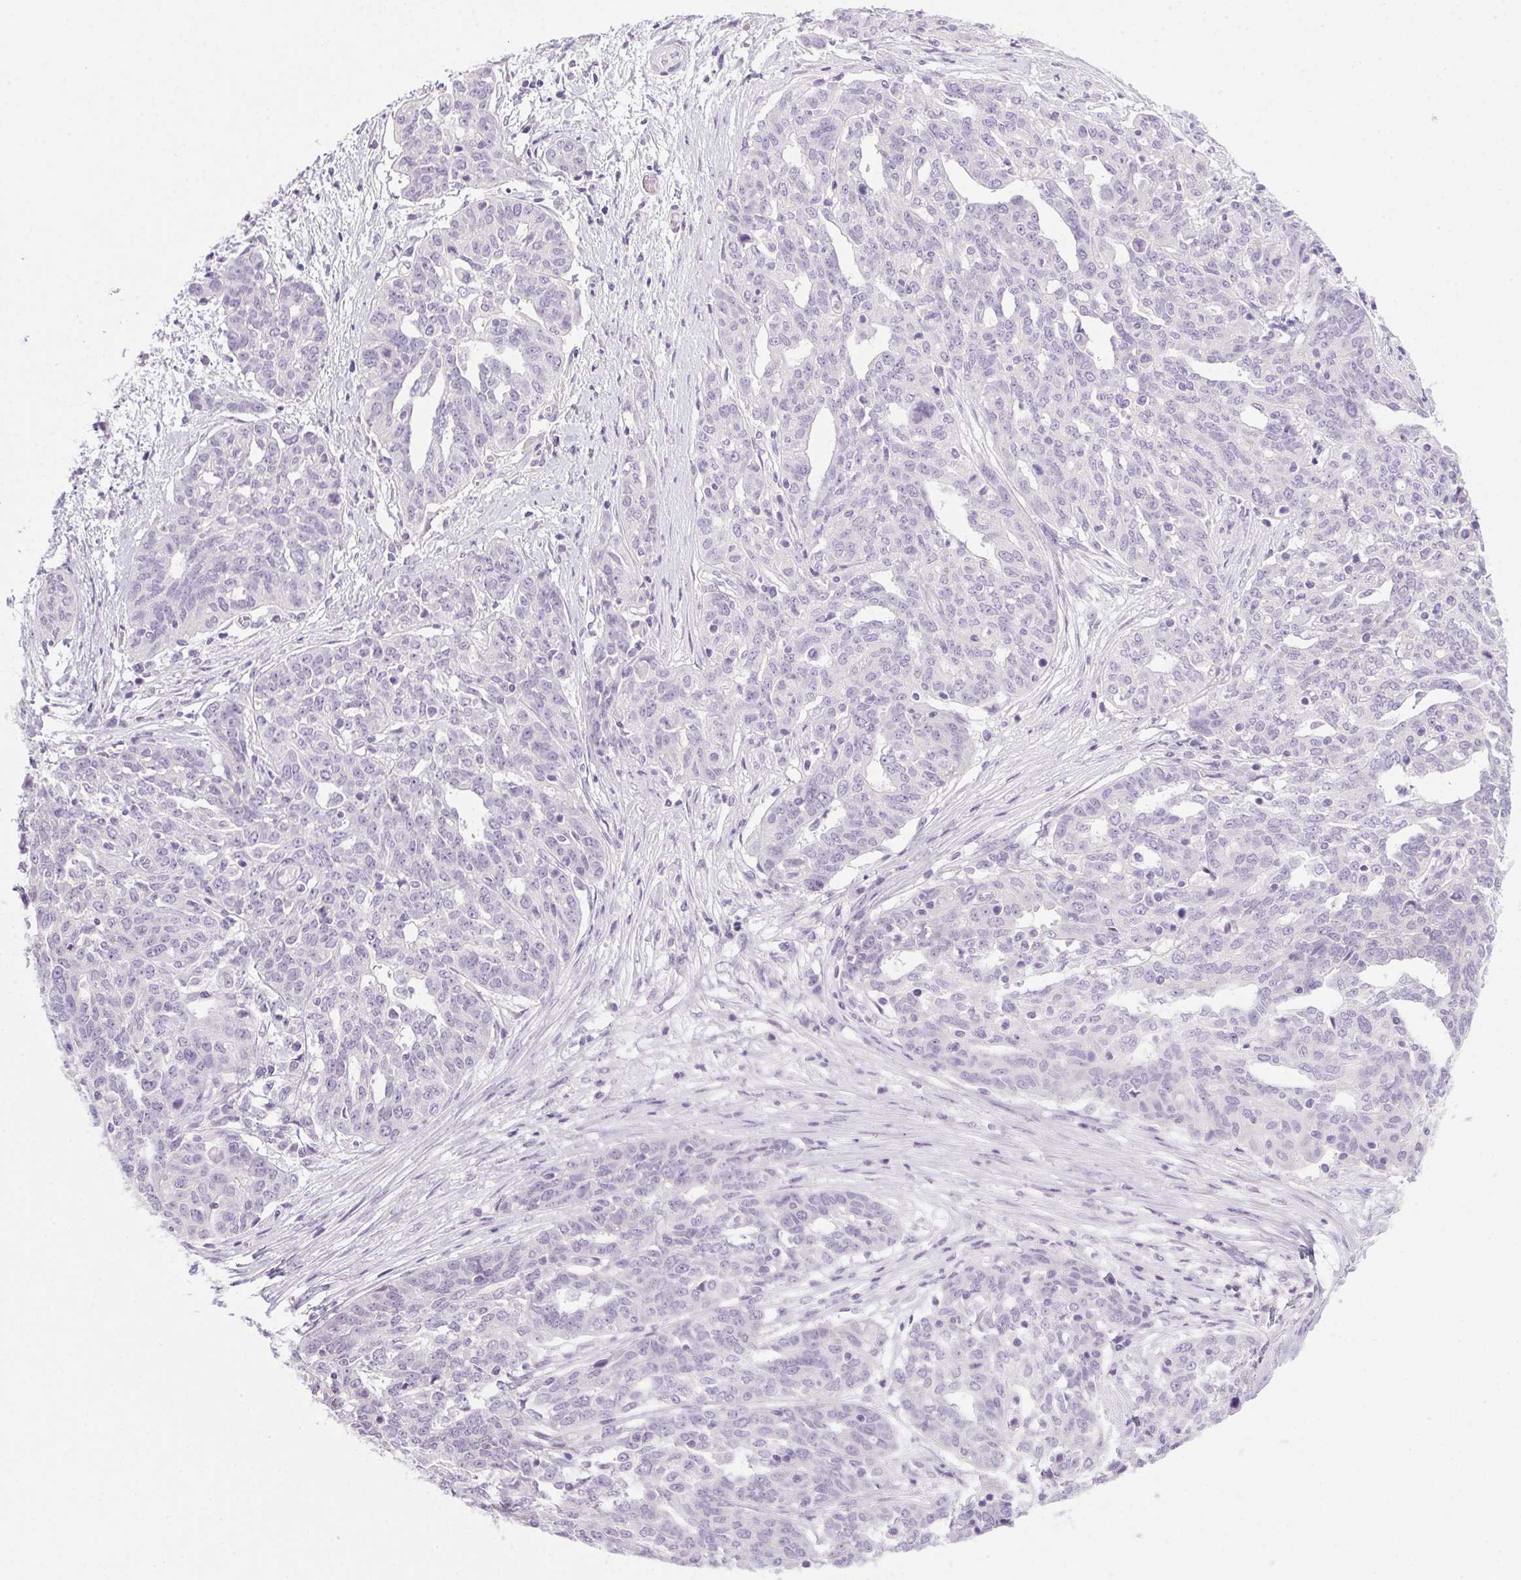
{"staining": {"intensity": "negative", "quantity": "none", "location": "none"}, "tissue": "ovarian cancer", "cell_type": "Tumor cells", "image_type": "cancer", "snomed": [{"axis": "morphology", "description": "Cystadenocarcinoma, serous, NOS"}, {"axis": "topography", "description": "Ovary"}], "caption": "Ovarian serous cystadenocarcinoma was stained to show a protein in brown. There is no significant expression in tumor cells. Nuclei are stained in blue.", "gene": "POPDC2", "patient": {"sex": "female", "age": 67}}